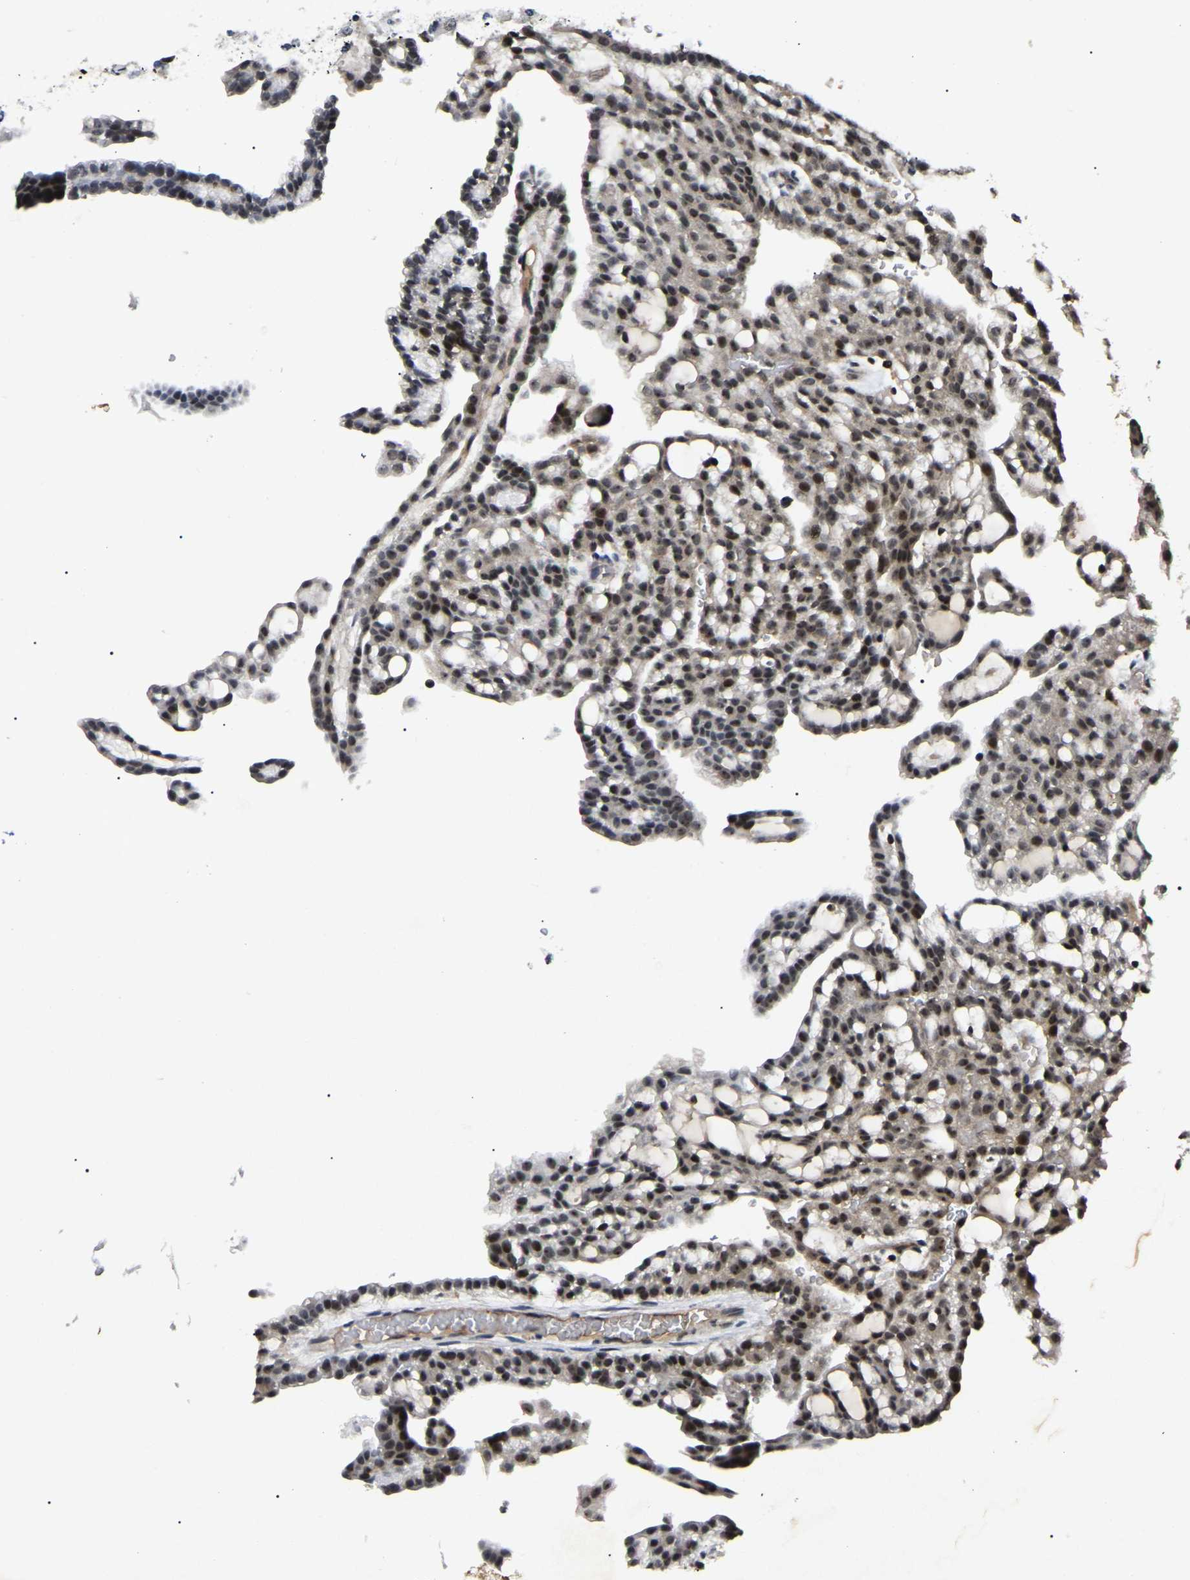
{"staining": {"intensity": "moderate", "quantity": "<25%", "location": "nuclear"}, "tissue": "renal cancer", "cell_type": "Tumor cells", "image_type": "cancer", "snomed": [{"axis": "morphology", "description": "Adenocarcinoma, NOS"}, {"axis": "topography", "description": "Kidney"}], "caption": "Tumor cells show low levels of moderate nuclear staining in approximately <25% of cells in renal cancer (adenocarcinoma).", "gene": "RBM28", "patient": {"sex": "male", "age": 63}}